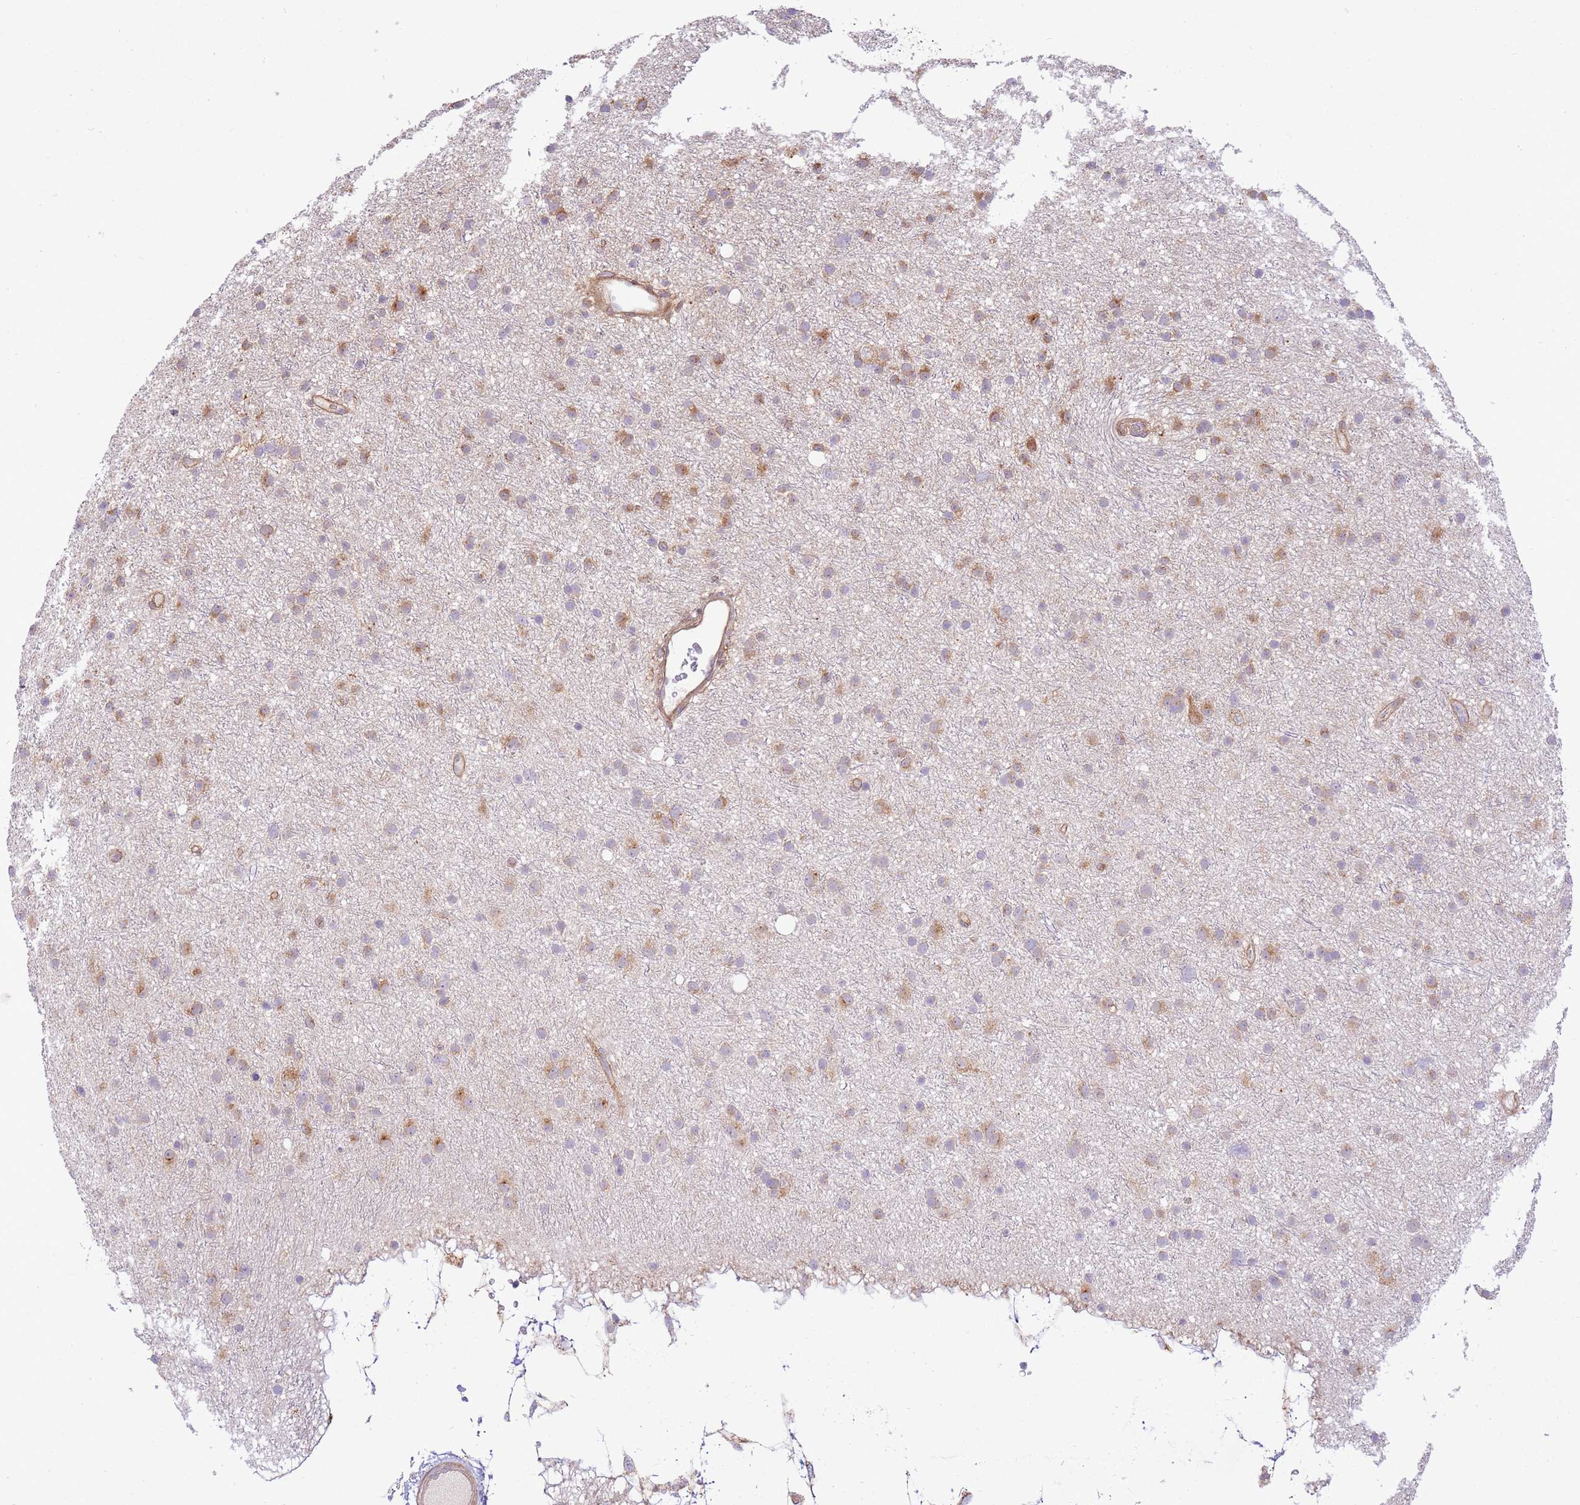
{"staining": {"intensity": "moderate", "quantity": "<25%", "location": "cytoplasmic/membranous"}, "tissue": "glioma", "cell_type": "Tumor cells", "image_type": "cancer", "snomed": [{"axis": "morphology", "description": "Glioma, malignant, Low grade"}, {"axis": "topography", "description": "Cerebral cortex"}], "caption": "IHC micrograph of malignant low-grade glioma stained for a protein (brown), which exhibits low levels of moderate cytoplasmic/membranous positivity in approximately <25% of tumor cells.", "gene": "SCARA3", "patient": {"sex": "female", "age": 39}}